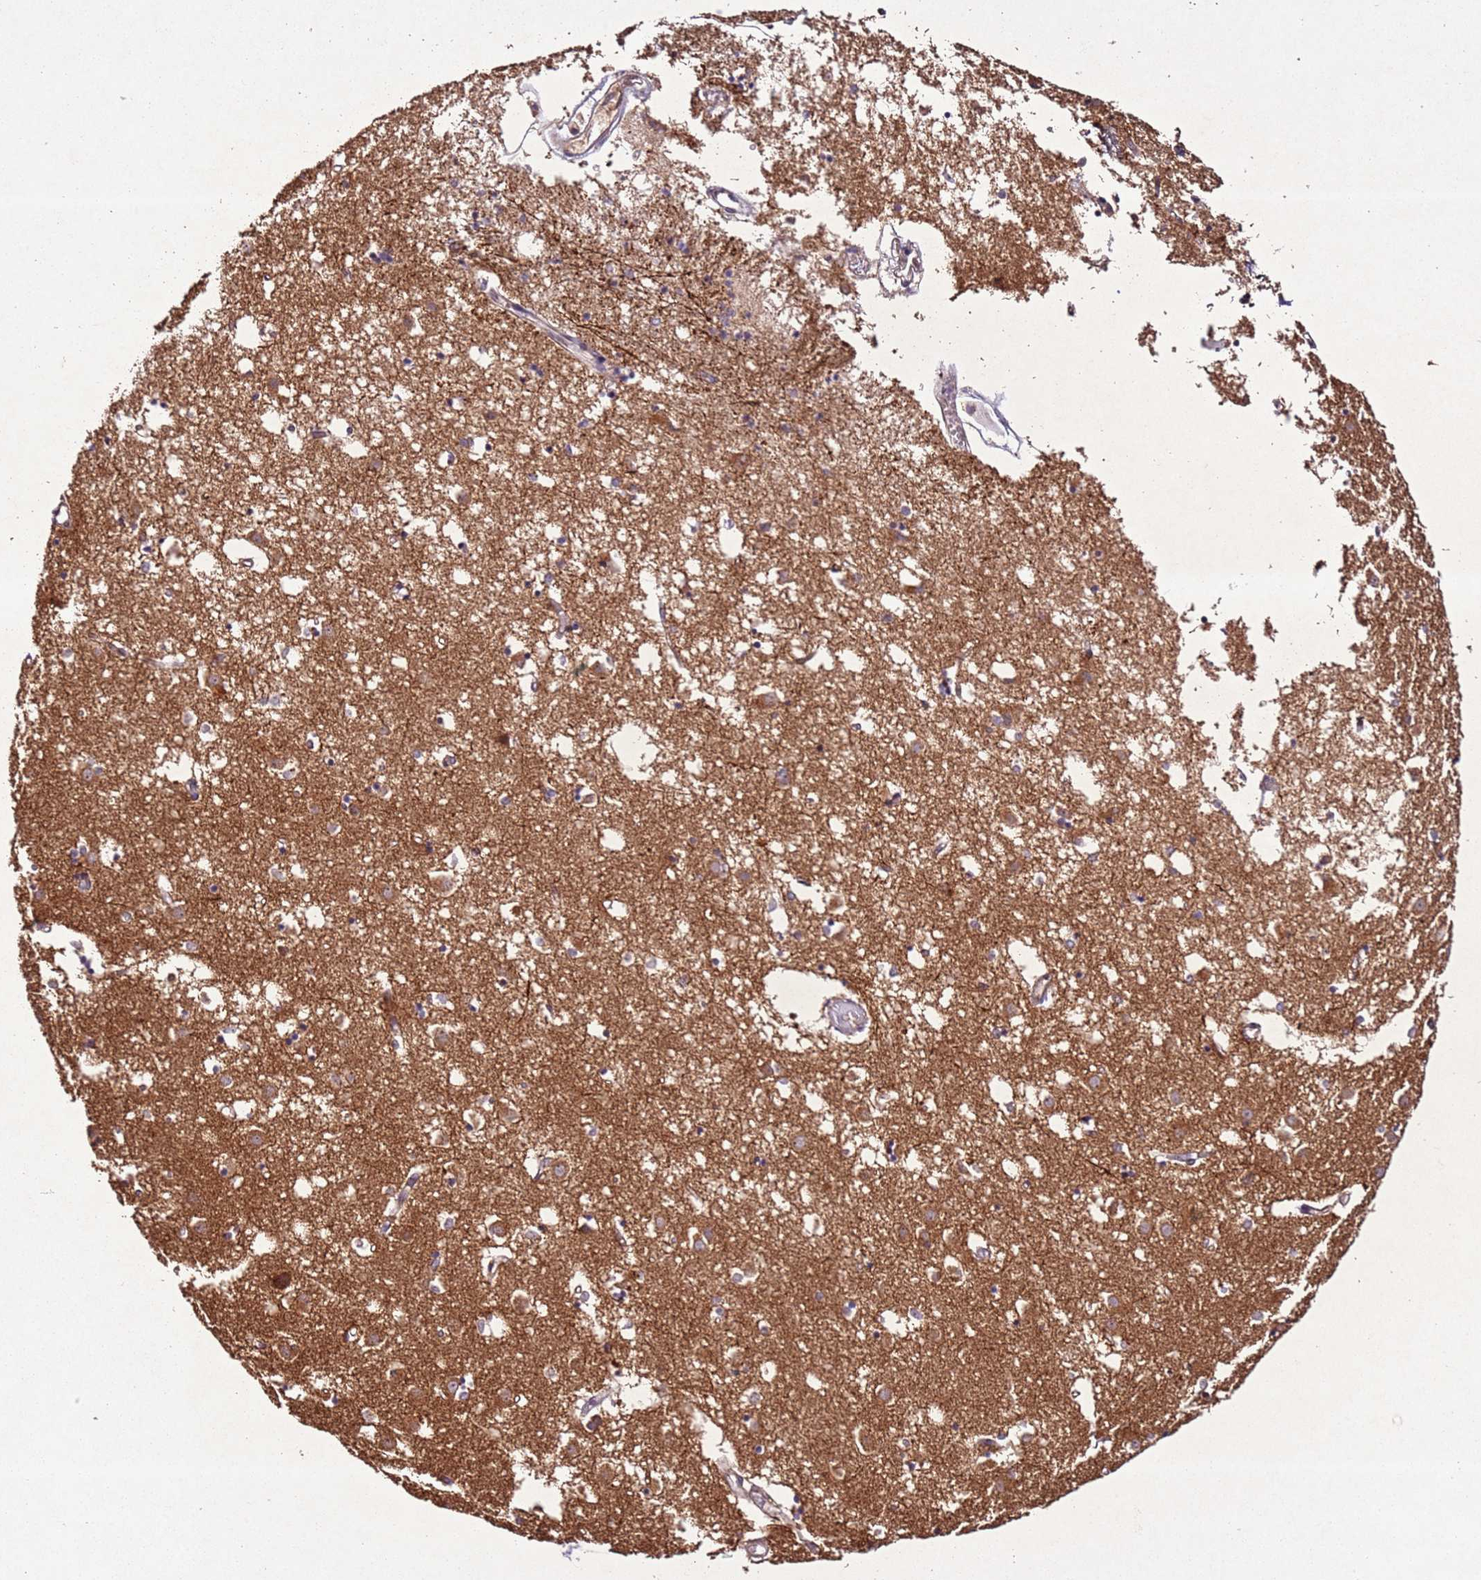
{"staining": {"intensity": "weak", "quantity": ">75%", "location": "cytoplasmic/membranous"}, "tissue": "caudate", "cell_type": "Glial cells", "image_type": "normal", "snomed": [{"axis": "morphology", "description": "Normal tissue, NOS"}, {"axis": "topography", "description": "Lateral ventricle wall"}], "caption": "IHC photomicrograph of benign caudate stained for a protein (brown), which reveals low levels of weak cytoplasmic/membranous positivity in approximately >75% of glial cells.", "gene": "PTMA", "patient": {"sex": "male", "age": 70}}